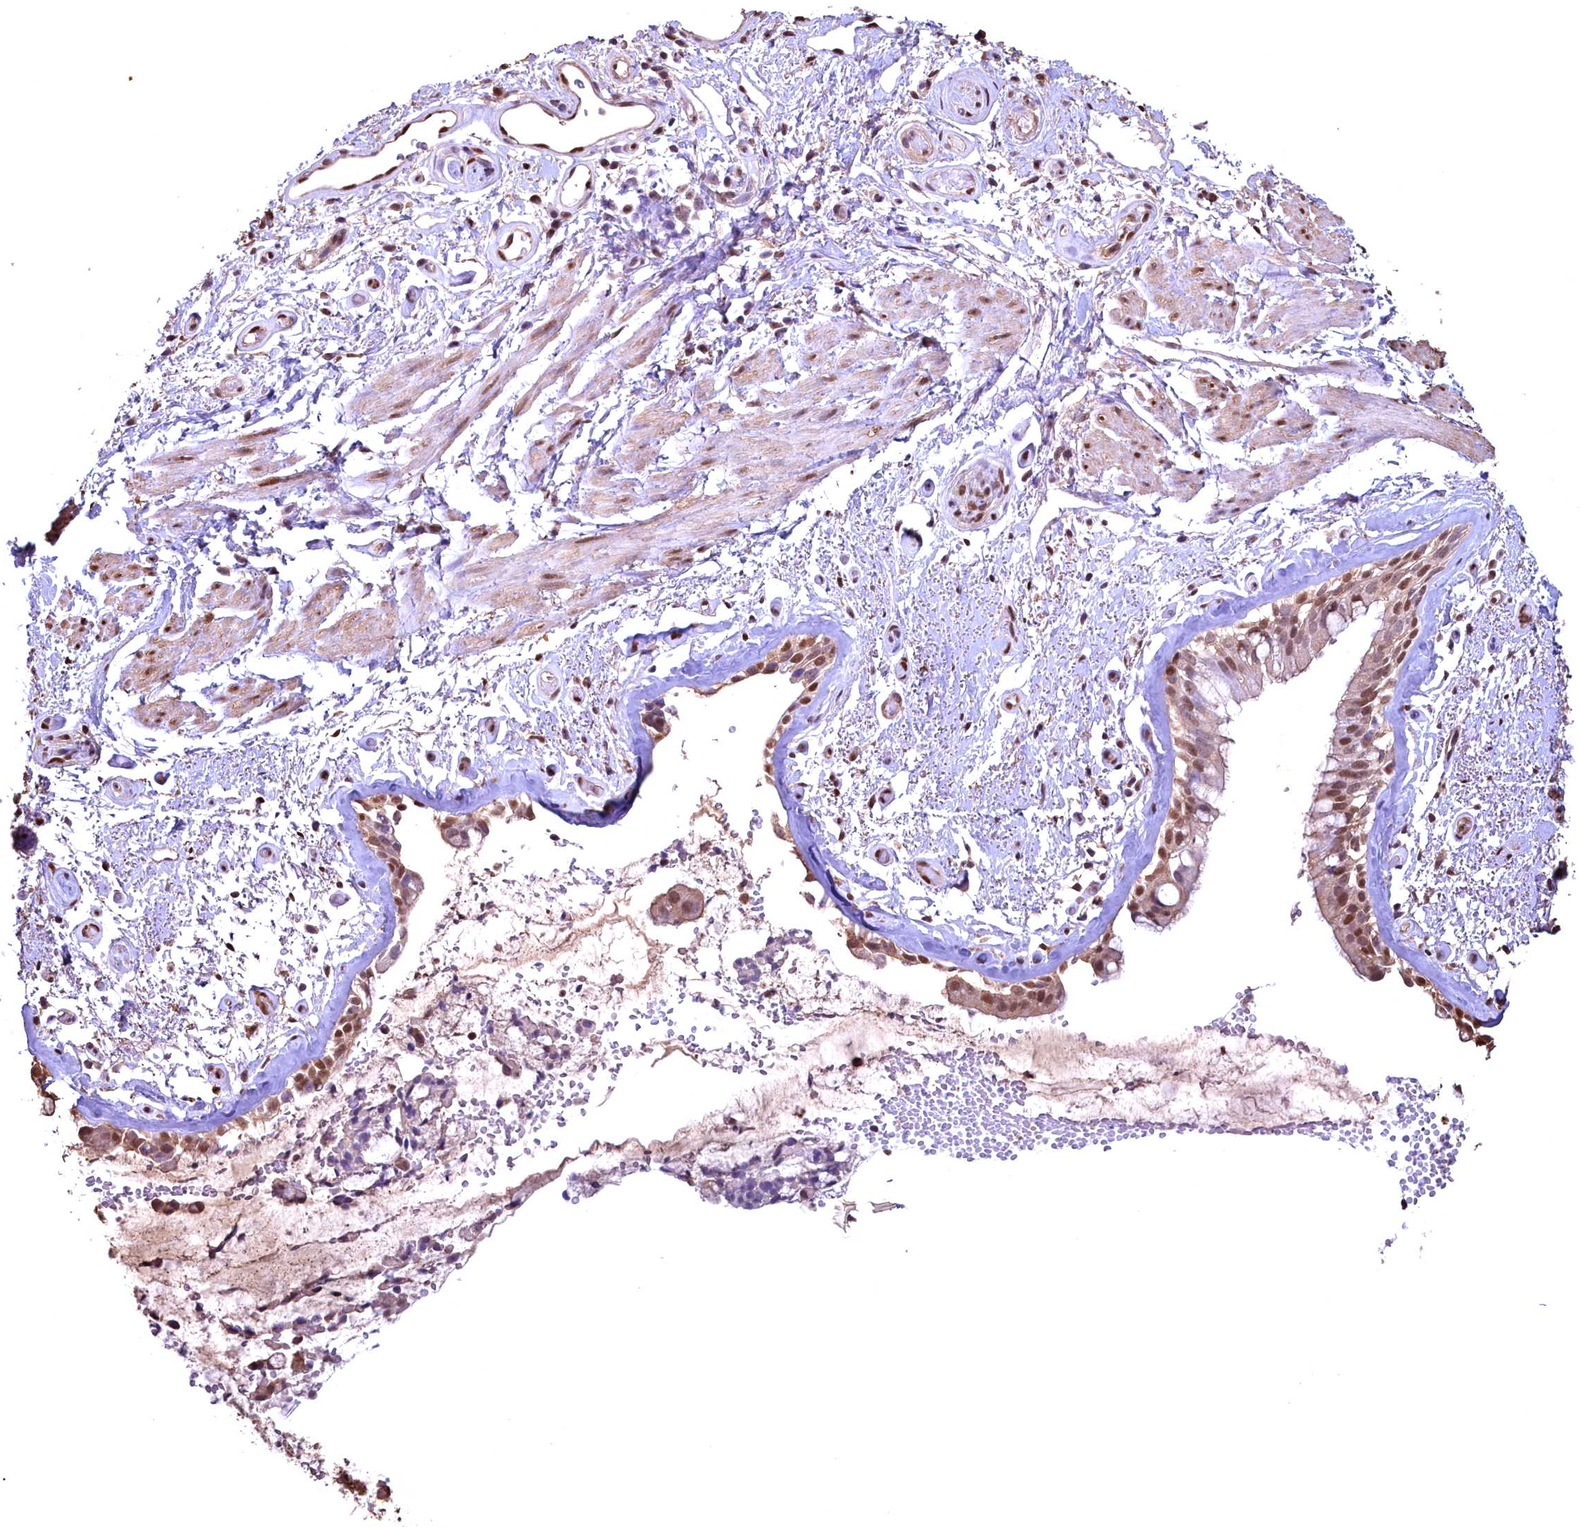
{"staining": {"intensity": "moderate", "quantity": ">75%", "location": "nuclear"}, "tissue": "bronchus", "cell_type": "Respiratory epithelial cells", "image_type": "normal", "snomed": [{"axis": "morphology", "description": "Normal tissue, NOS"}, {"axis": "topography", "description": "Cartilage tissue"}, {"axis": "topography", "description": "Bronchus"}], "caption": "This is an image of immunohistochemistry (IHC) staining of benign bronchus, which shows moderate expression in the nuclear of respiratory epithelial cells.", "gene": "GAPDH", "patient": {"sex": "female", "age": 66}}